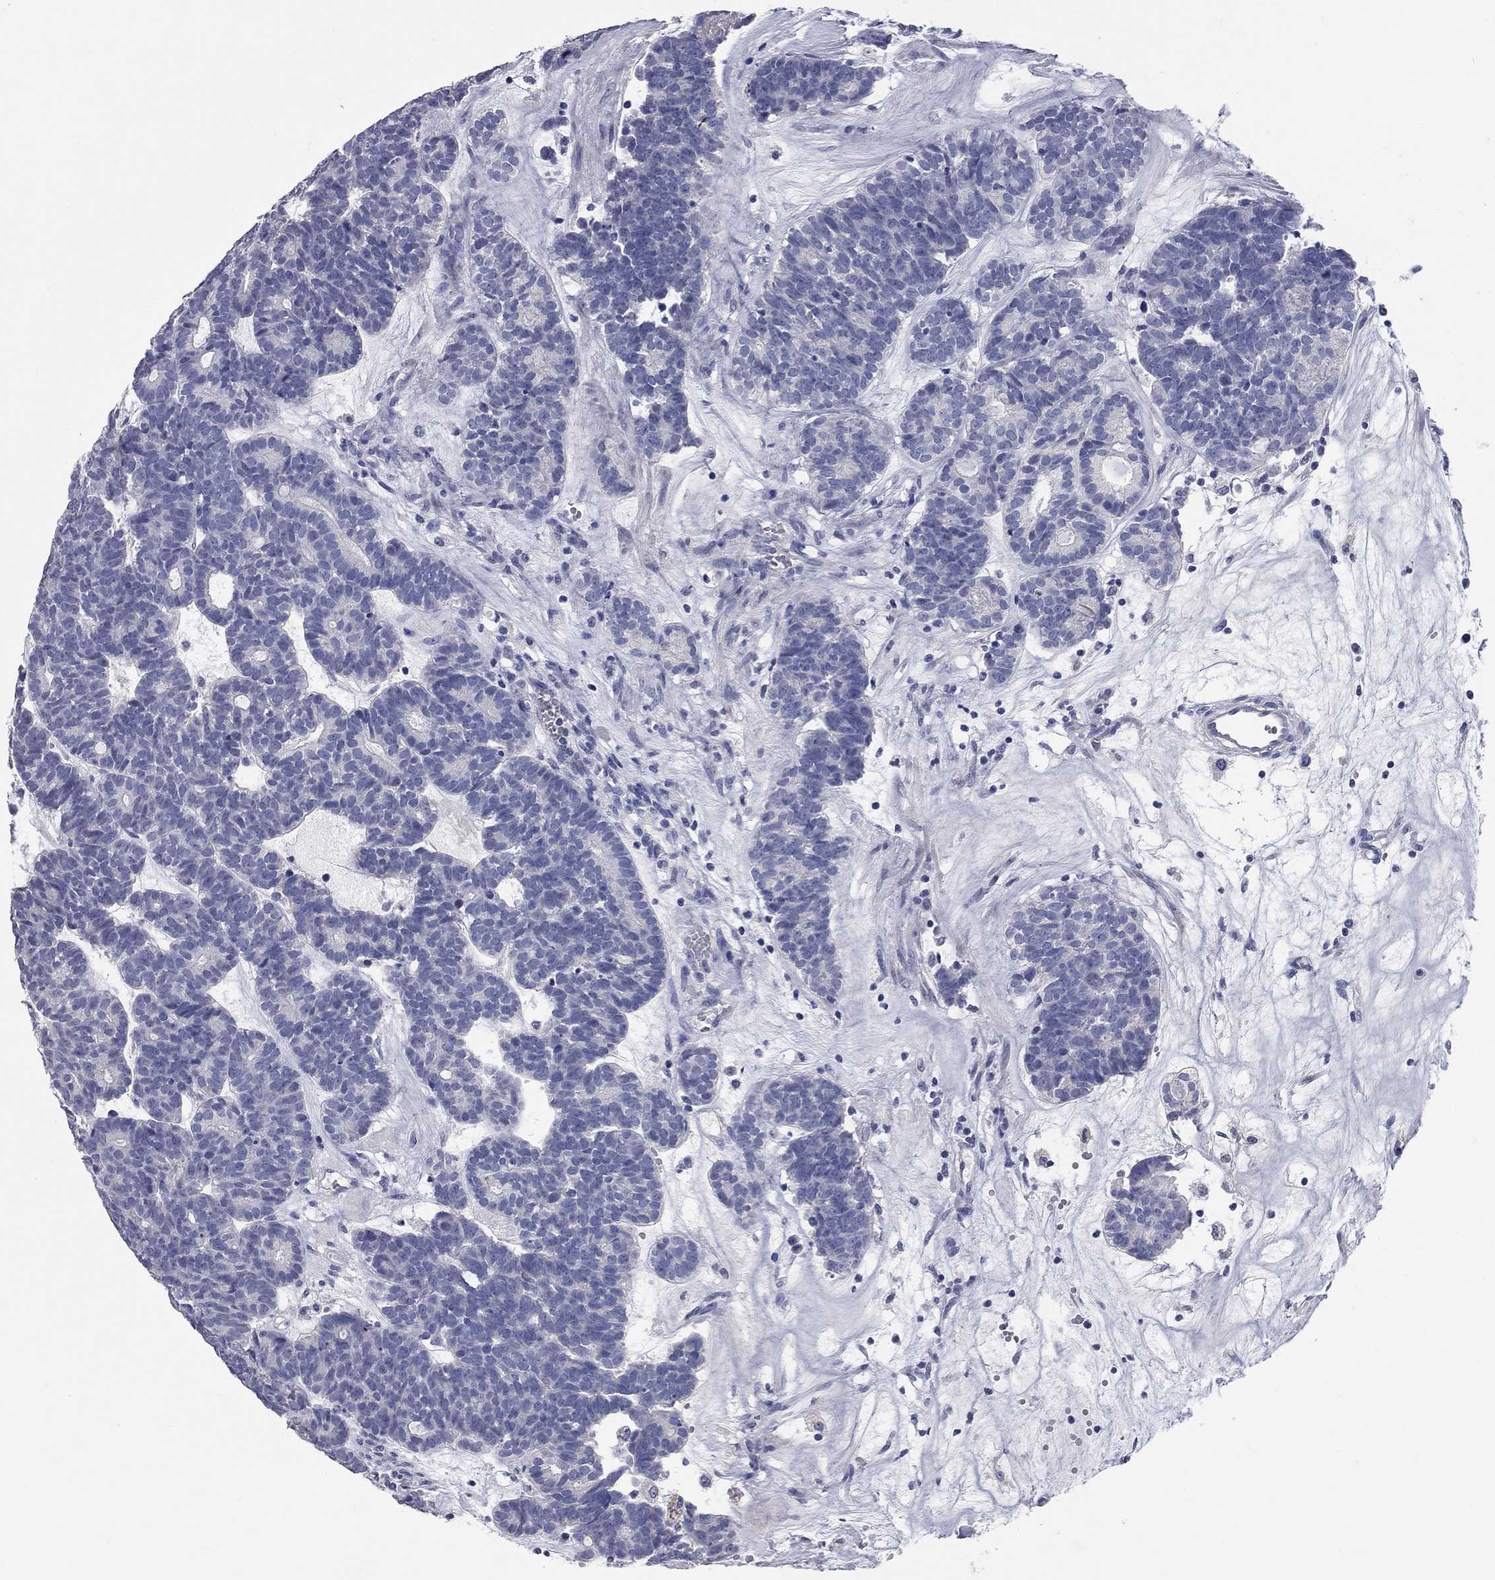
{"staining": {"intensity": "negative", "quantity": "none", "location": "none"}, "tissue": "head and neck cancer", "cell_type": "Tumor cells", "image_type": "cancer", "snomed": [{"axis": "morphology", "description": "Adenocarcinoma, NOS"}, {"axis": "topography", "description": "Head-Neck"}], "caption": "Human adenocarcinoma (head and neck) stained for a protein using immunohistochemistry (IHC) reveals no staining in tumor cells.", "gene": "SYT12", "patient": {"sex": "female", "age": 81}}